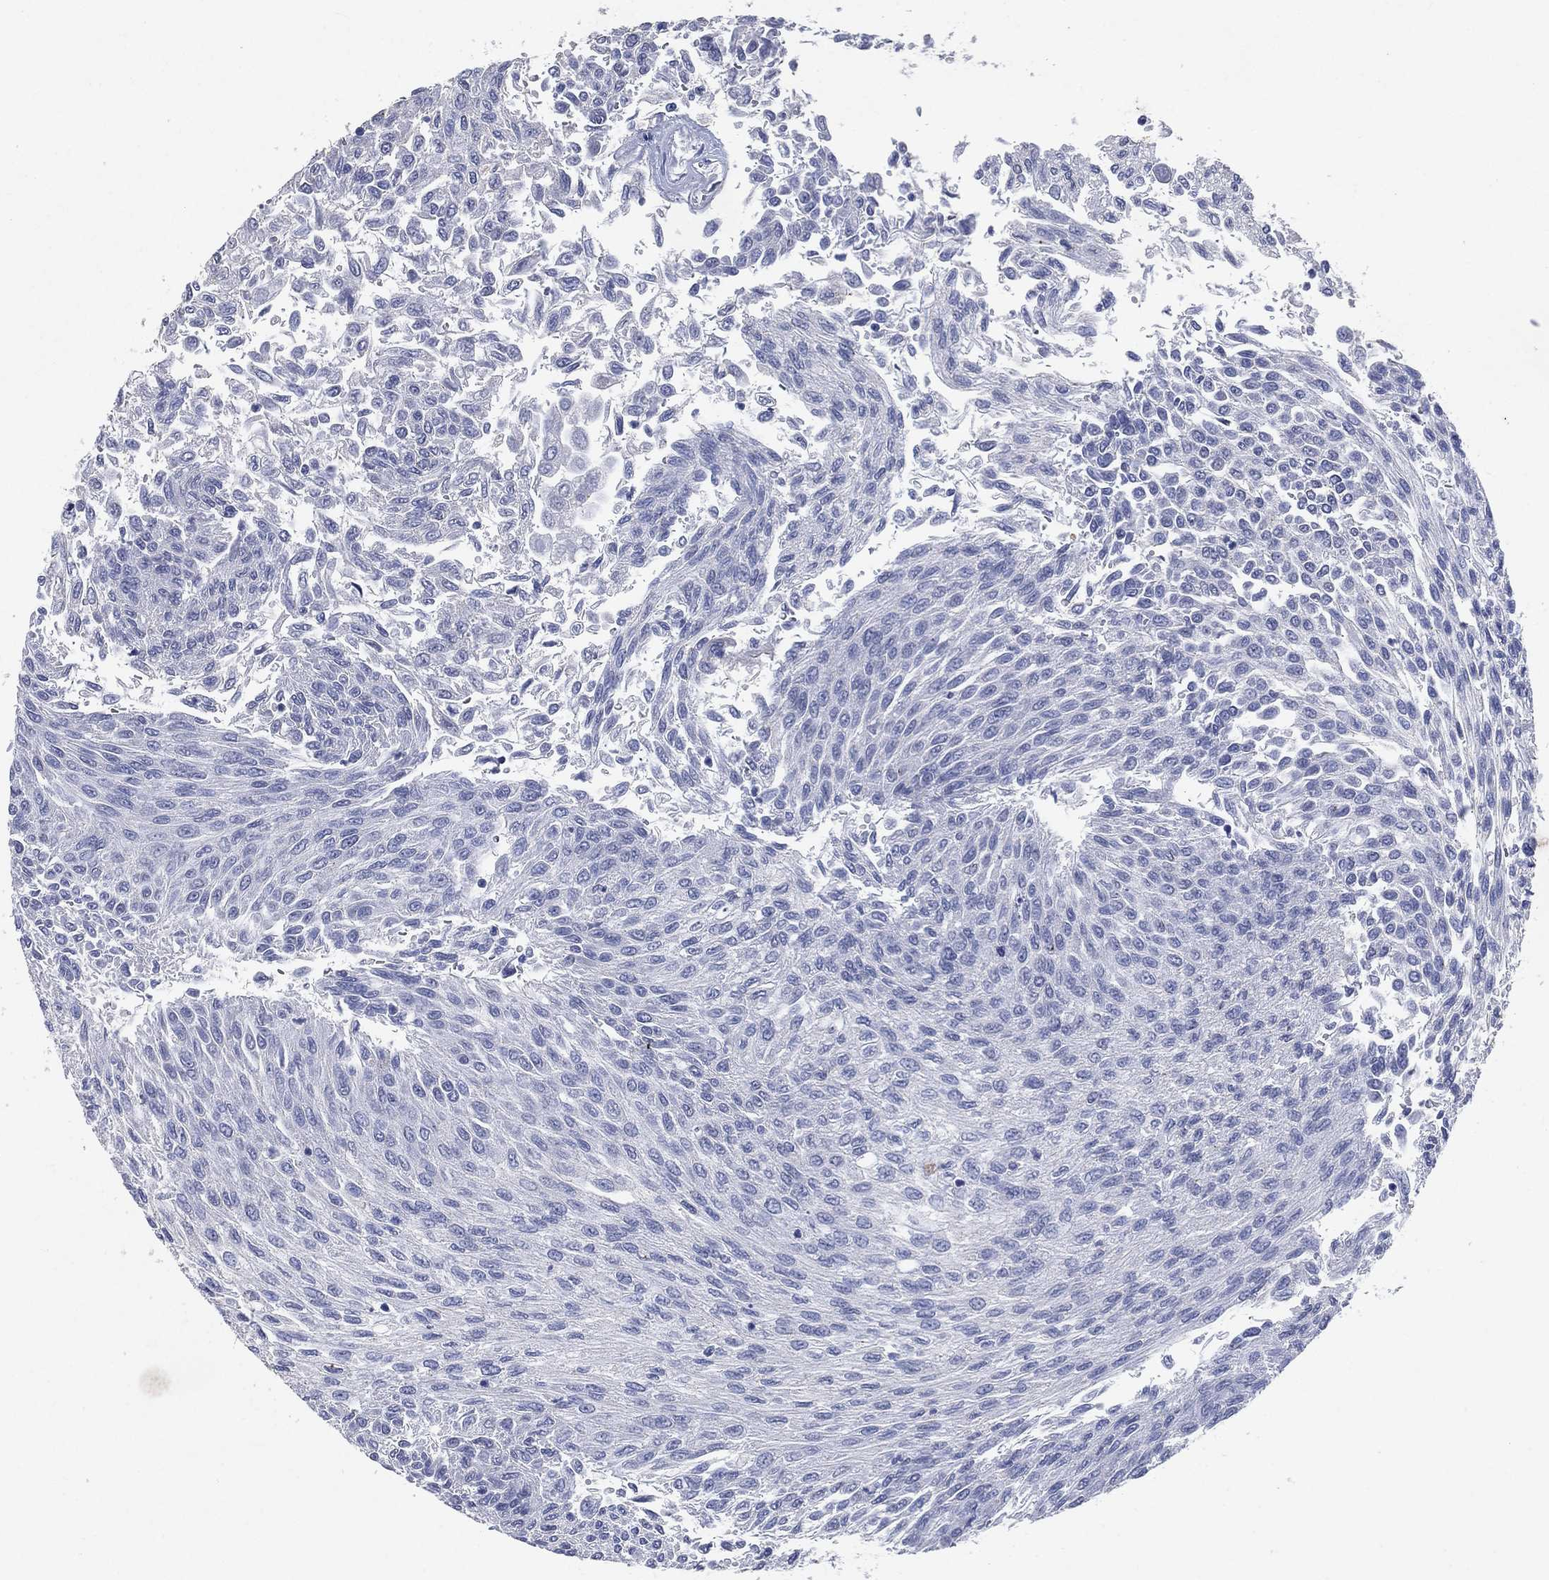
{"staining": {"intensity": "negative", "quantity": "none", "location": "none"}, "tissue": "urothelial cancer", "cell_type": "Tumor cells", "image_type": "cancer", "snomed": [{"axis": "morphology", "description": "Urothelial carcinoma, Low grade"}, {"axis": "topography", "description": "Urinary bladder"}], "caption": "There is no significant staining in tumor cells of low-grade urothelial carcinoma.", "gene": "FSCN2", "patient": {"sex": "male", "age": 78}}